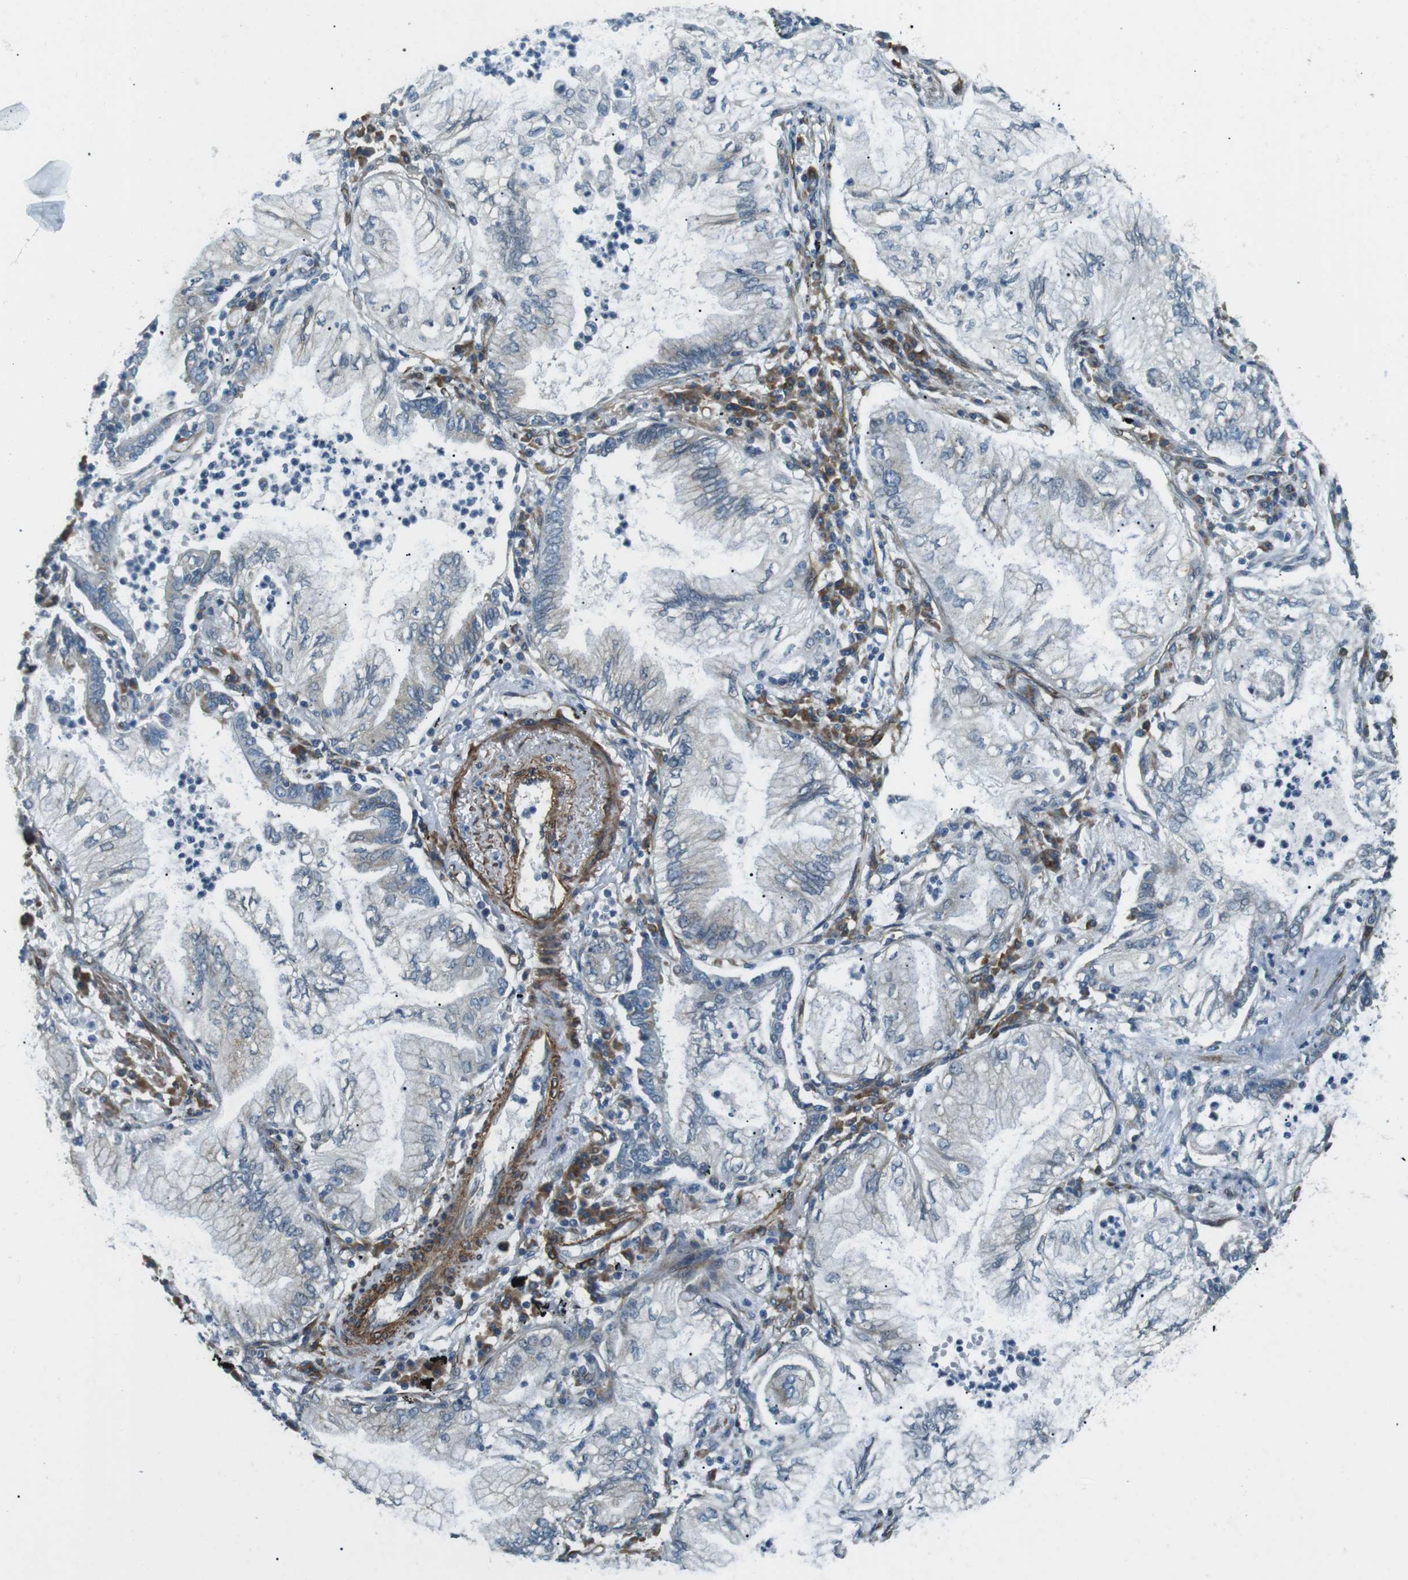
{"staining": {"intensity": "weak", "quantity": "<25%", "location": "cytoplasmic/membranous"}, "tissue": "lung cancer", "cell_type": "Tumor cells", "image_type": "cancer", "snomed": [{"axis": "morphology", "description": "Normal tissue, NOS"}, {"axis": "morphology", "description": "Adenocarcinoma, NOS"}, {"axis": "topography", "description": "Bronchus"}, {"axis": "topography", "description": "Lung"}], "caption": "Human lung adenocarcinoma stained for a protein using immunohistochemistry (IHC) shows no positivity in tumor cells.", "gene": "ODR4", "patient": {"sex": "female", "age": 70}}